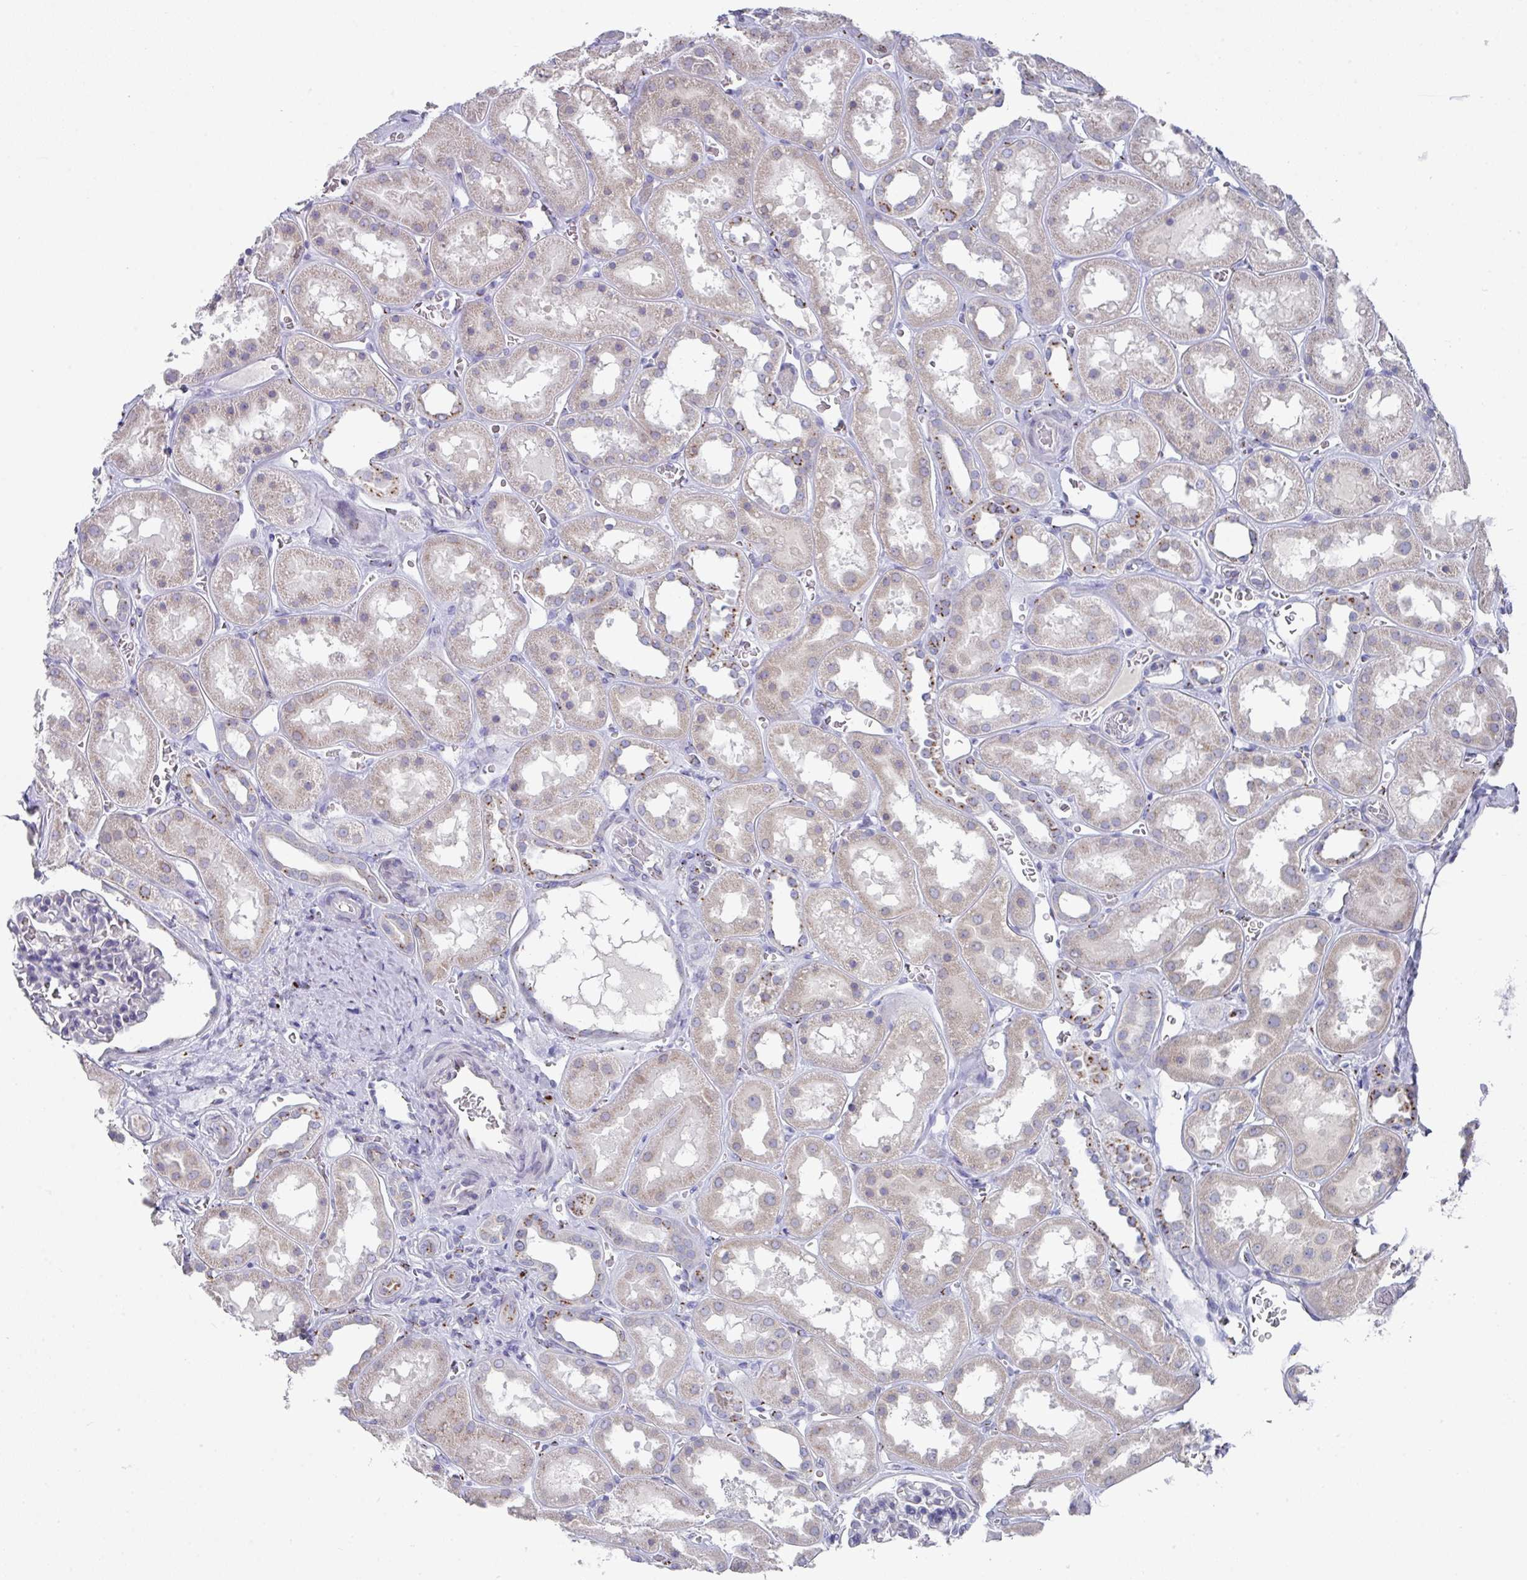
{"staining": {"intensity": "negative", "quantity": "none", "location": "none"}, "tissue": "kidney", "cell_type": "Cells in glomeruli", "image_type": "normal", "snomed": [{"axis": "morphology", "description": "Normal tissue, NOS"}, {"axis": "topography", "description": "Kidney"}], "caption": "High power microscopy histopathology image of an immunohistochemistry image of unremarkable kidney, revealing no significant positivity in cells in glomeruli. (Brightfield microscopy of DAB (3,3'-diaminobenzidine) immunohistochemistry at high magnification).", "gene": "VKORC1L1", "patient": {"sex": "female", "age": 41}}